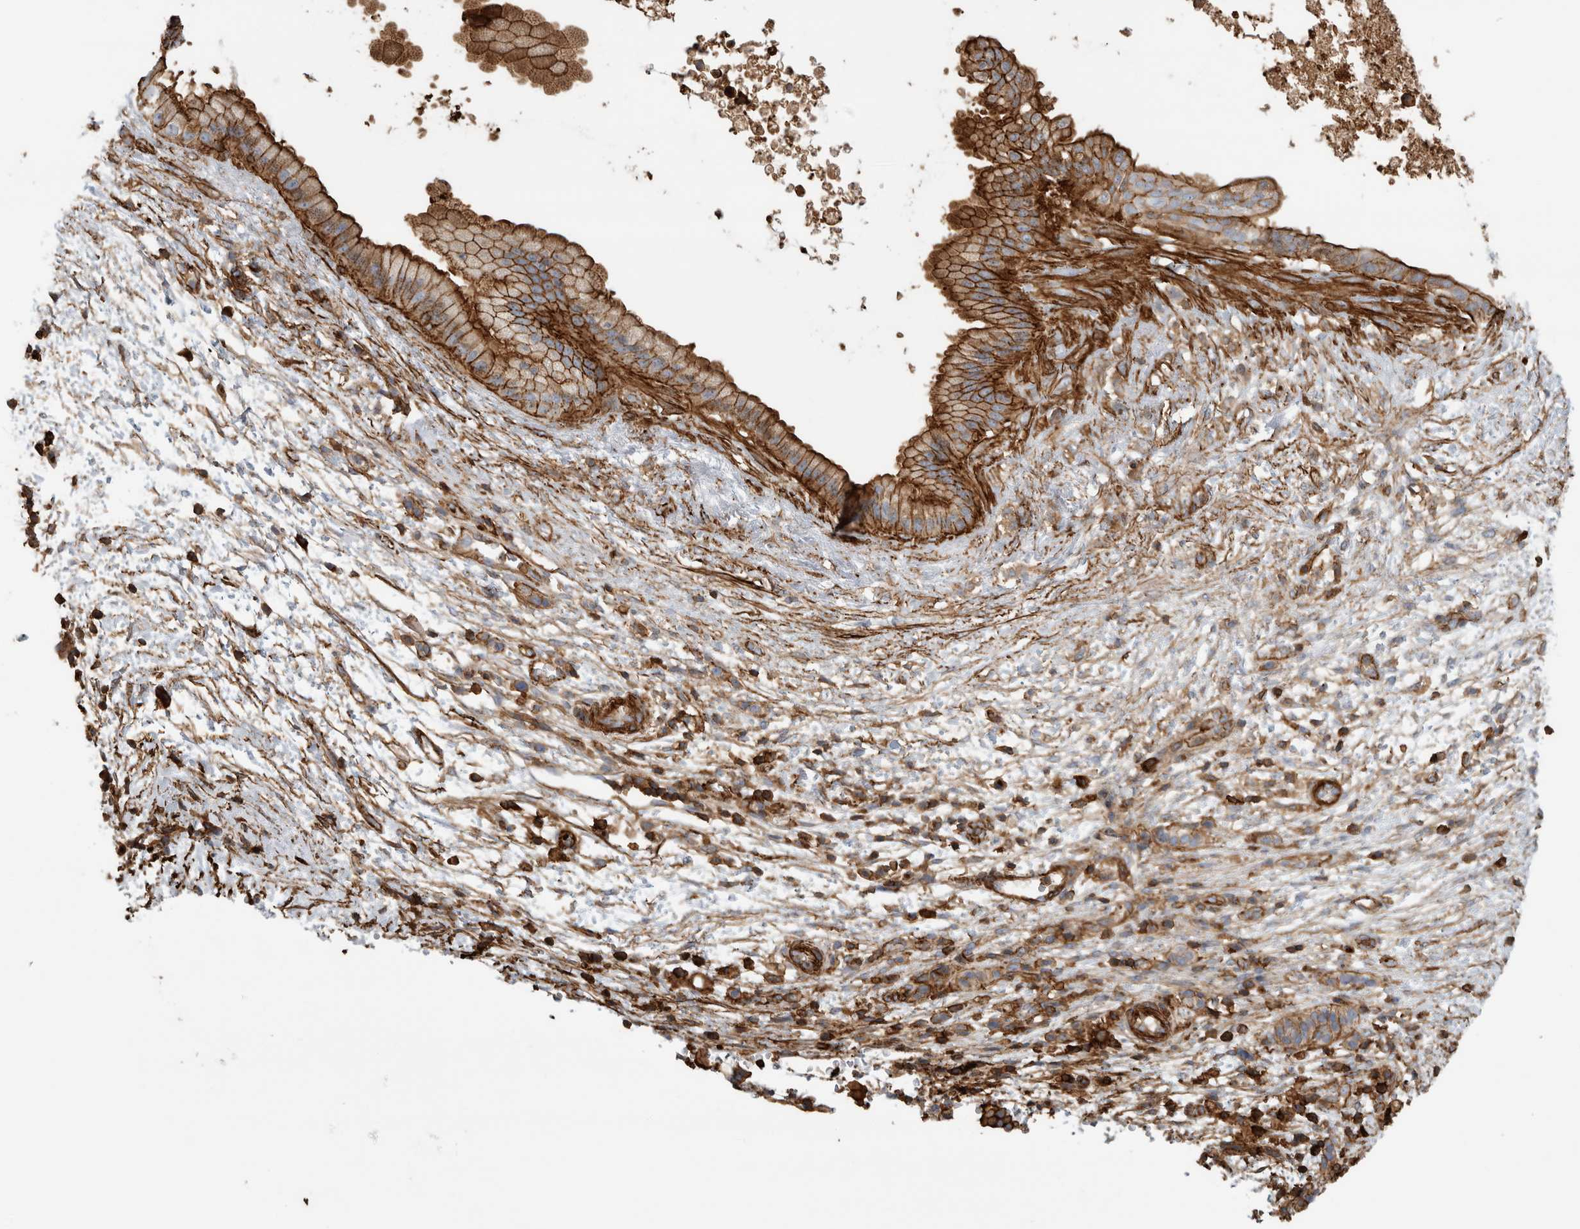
{"staining": {"intensity": "strong", "quantity": ">75%", "location": "cytoplasmic/membranous"}, "tissue": "pancreatic cancer", "cell_type": "Tumor cells", "image_type": "cancer", "snomed": [{"axis": "morphology", "description": "Adenocarcinoma, NOS"}, {"axis": "topography", "description": "Pancreas"}], "caption": "Pancreatic cancer (adenocarcinoma) stained with a protein marker displays strong staining in tumor cells.", "gene": "GPER1", "patient": {"sex": "female", "age": 78}}